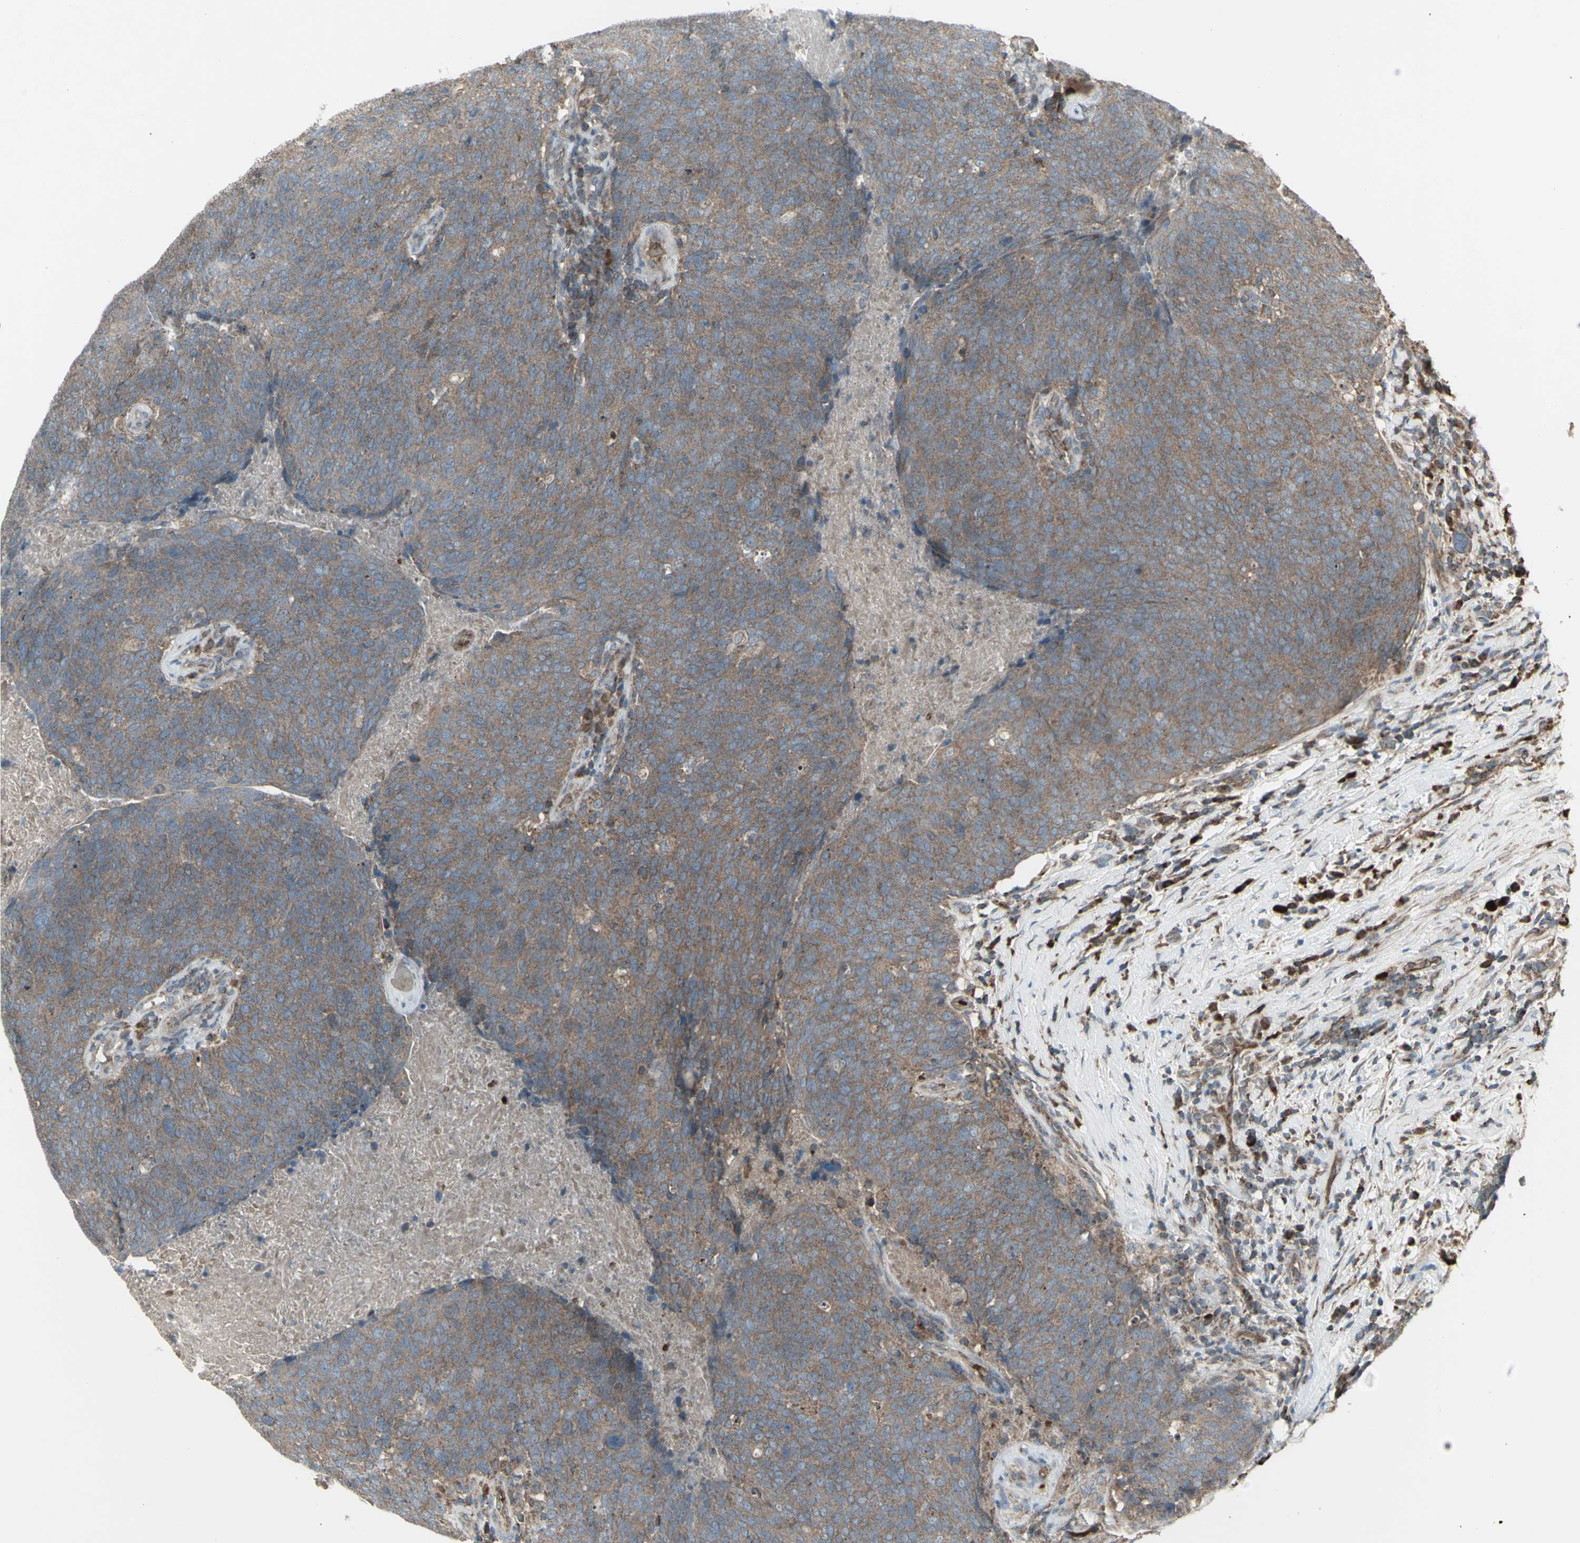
{"staining": {"intensity": "weak", "quantity": ">75%", "location": "cytoplasmic/membranous"}, "tissue": "head and neck cancer", "cell_type": "Tumor cells", "image_type": "cancer", "snomed": [{"axis": "morphology", "description": "Squamous cell carcinoma, NOS"}, {"axis": "morphology", "description": "Squamous cell carcinoma, metastatic, NOS"}, {"axis": "topography", "description": "Lymph node"}, {"axis": "topography", "description": "Head-Neck"}], "caption": "Protein staining displays weak cytoplasmic/membranous staining in approximately >75% of tumor cells in head and neck cancer (metastatic squamous cell carcinoma). Immunohistochemistry stains the protein in brown and the nuclei are stained blue.", "gene": "SHC1", "patient": {"sex": "male", "age": 62}}